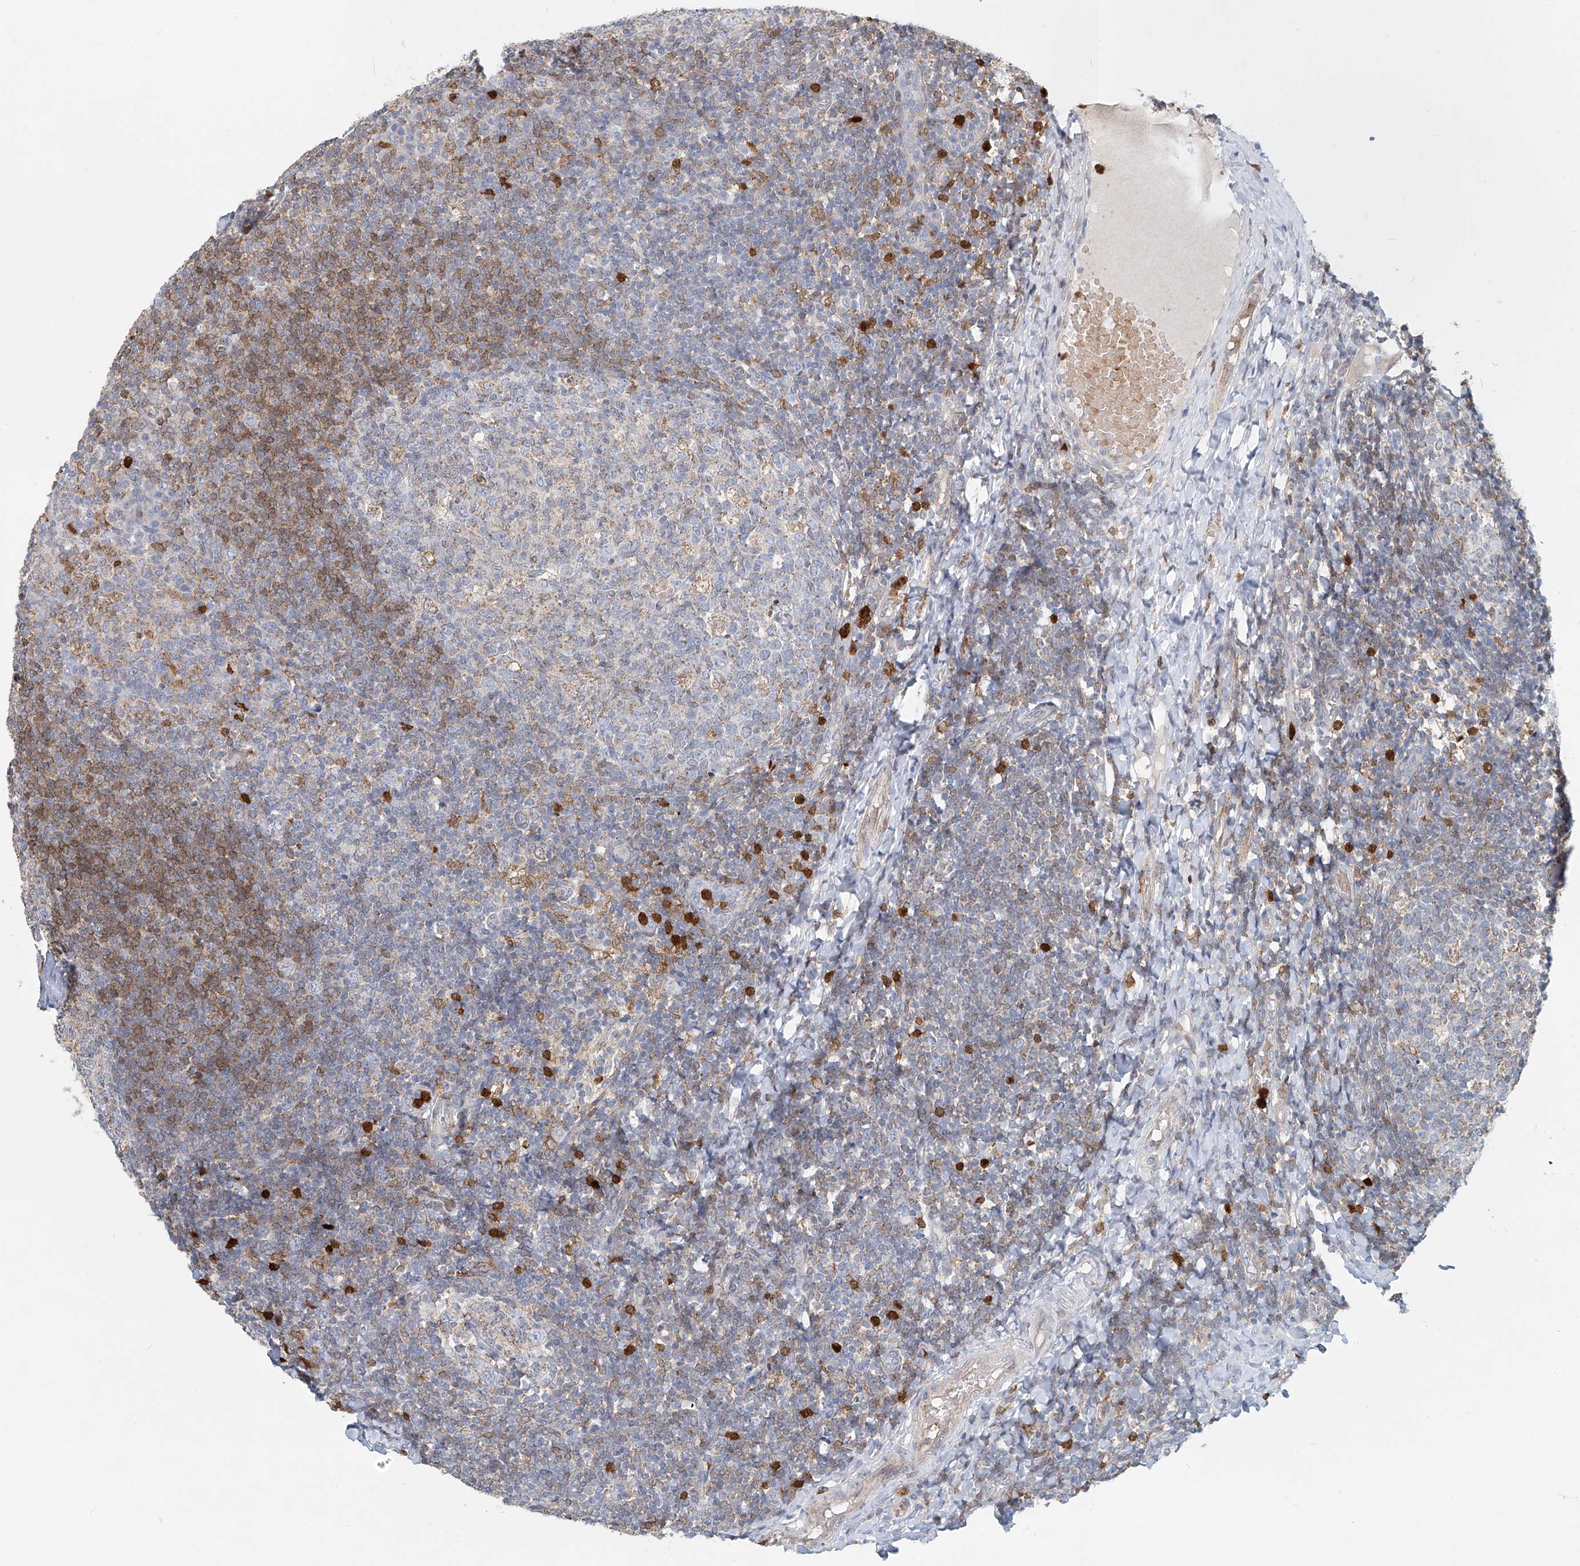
{"staining": {"intensity": "negative", "quantity": "none", "location": "none"}, "tissue": "tonsil", "cell_type": "Germinal center cells", "image_type": "normal", "snomed": [{"axis": "morphology", "description": "Normal tissue, NOS"}, {"axis": "topography", "description": "Tonsil"}], "caption": "This is a micrograph of IHC staining of benign tonsil, which shows no positivity in germinal center cells. (Immunohistochemistry (ihc), brightfield microscopy, high magnification).", "gene": "PTPRA", "patient": {"sex": "female", "age": 19}}